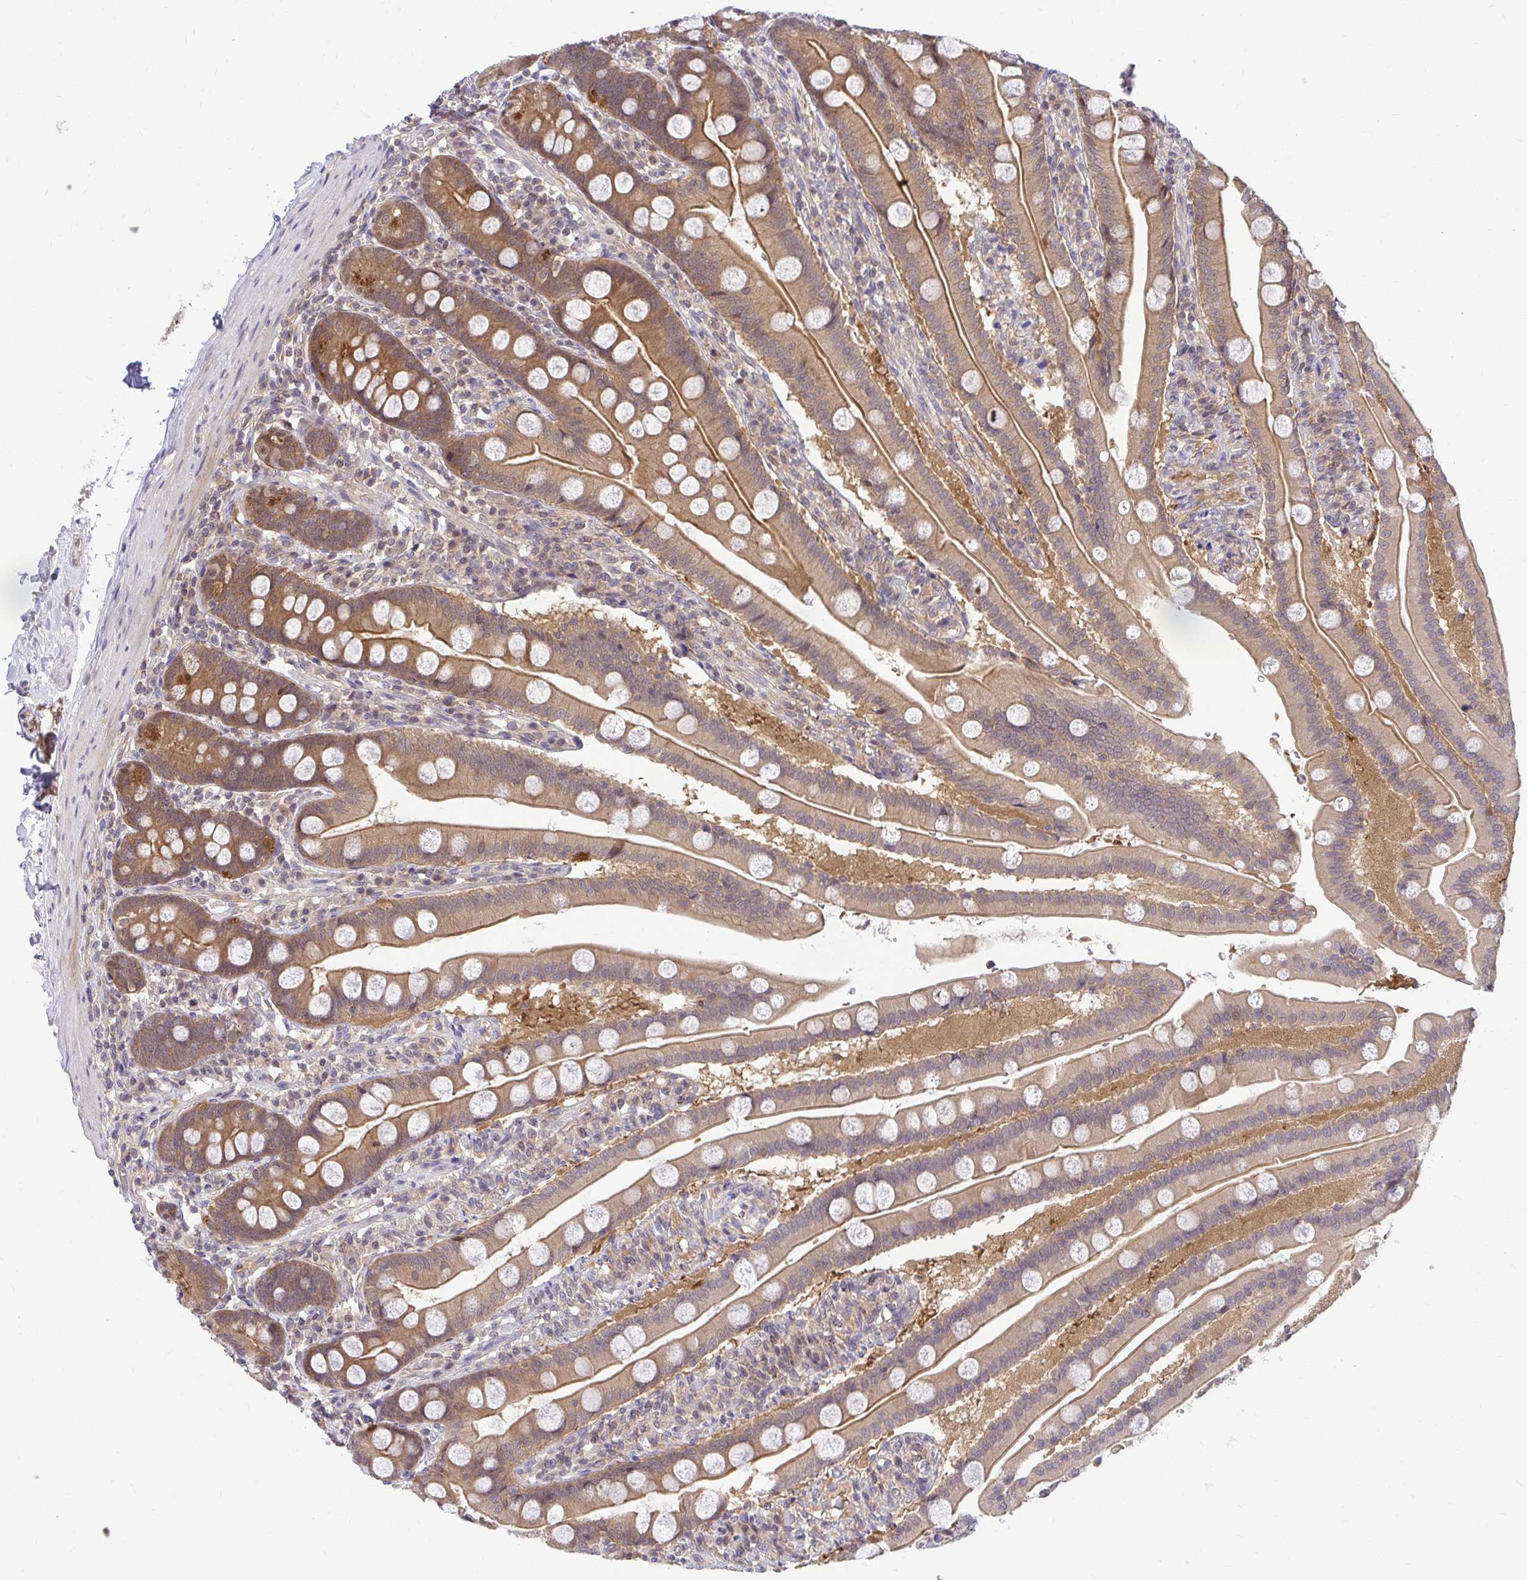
{"staining": {"intensity": "moderate", "quantity": ">75%", "location": "cytoplasmic/membranous"}, "tissue": "duodenum", "cell_type": "Glandular cells", "image_type": "normal", "snomed": [{"axis": "morphology", "description": "Normal tissue, NOS"}, {"axis": "topography", "description": "Duodenum"}], "caption": "Unremarkable duodenum exhibits moderate cytoplasmic/membranous staining in about >75% of glandular cells, visualized by immunohistochemistry.", "gene": "HDHD2", "patient": {"sex": "female", "age": 67}}